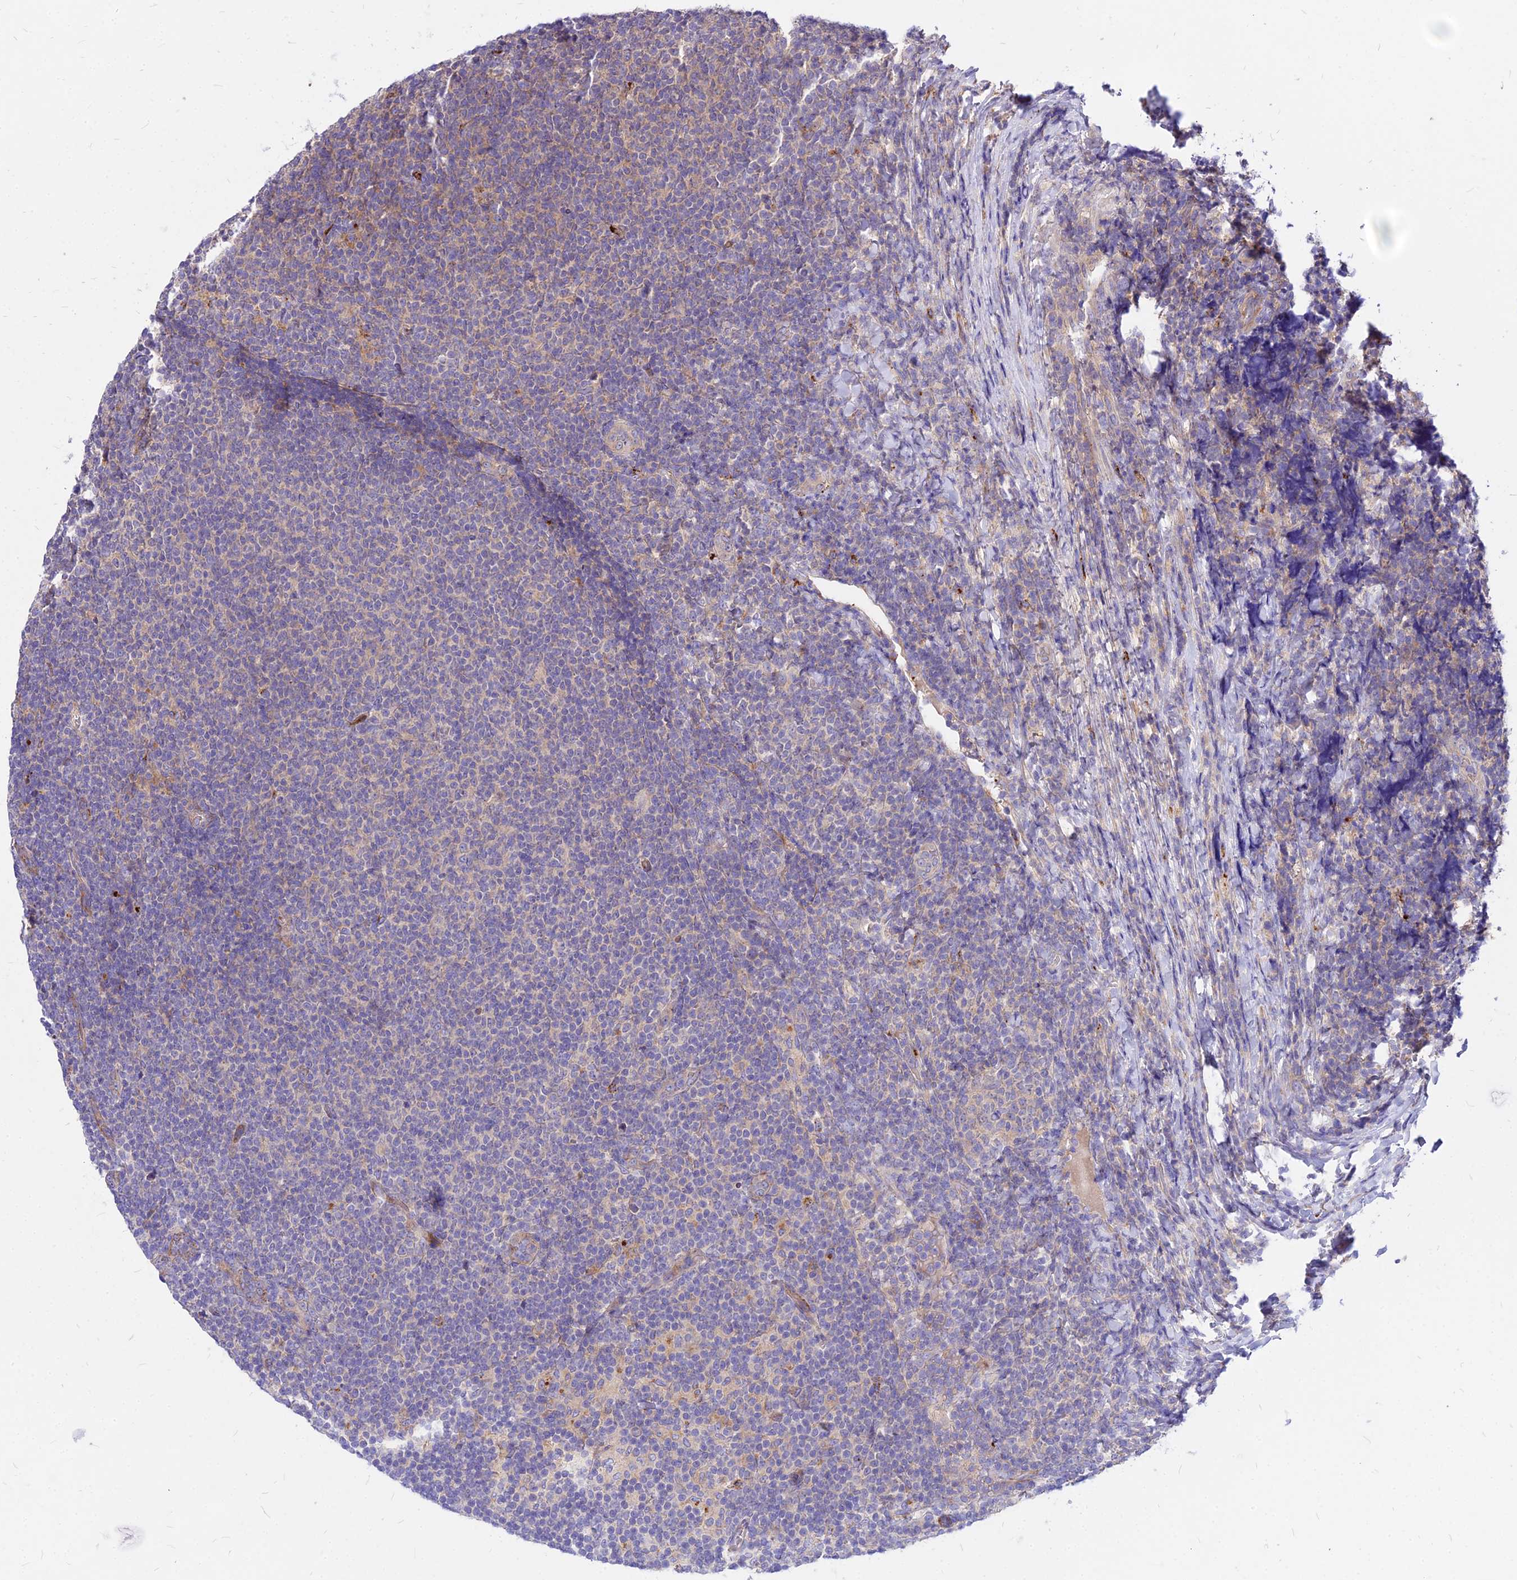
{"staining": {"intensity": "negative", "quantity": "none", "location": "none"}, "tissue": "lymphoma", "cell_type": "Tumor cells", "image_type": "cancer", "snomed": [{"axis": "morphology", "description": "Malignant lymphoma, non-Hodgkin's type, Low grade"}, {"axis": "topography", "description": "Lymph node"}], "caption": "IHC image of neoplastic tissue: lymphoma stained with DAB (3,3'-diaminobenzidine) reveals no significant protein positivity in tumor cells.", "gene": "COMMD10", "patient": {"sex": "male", "age": 66}}